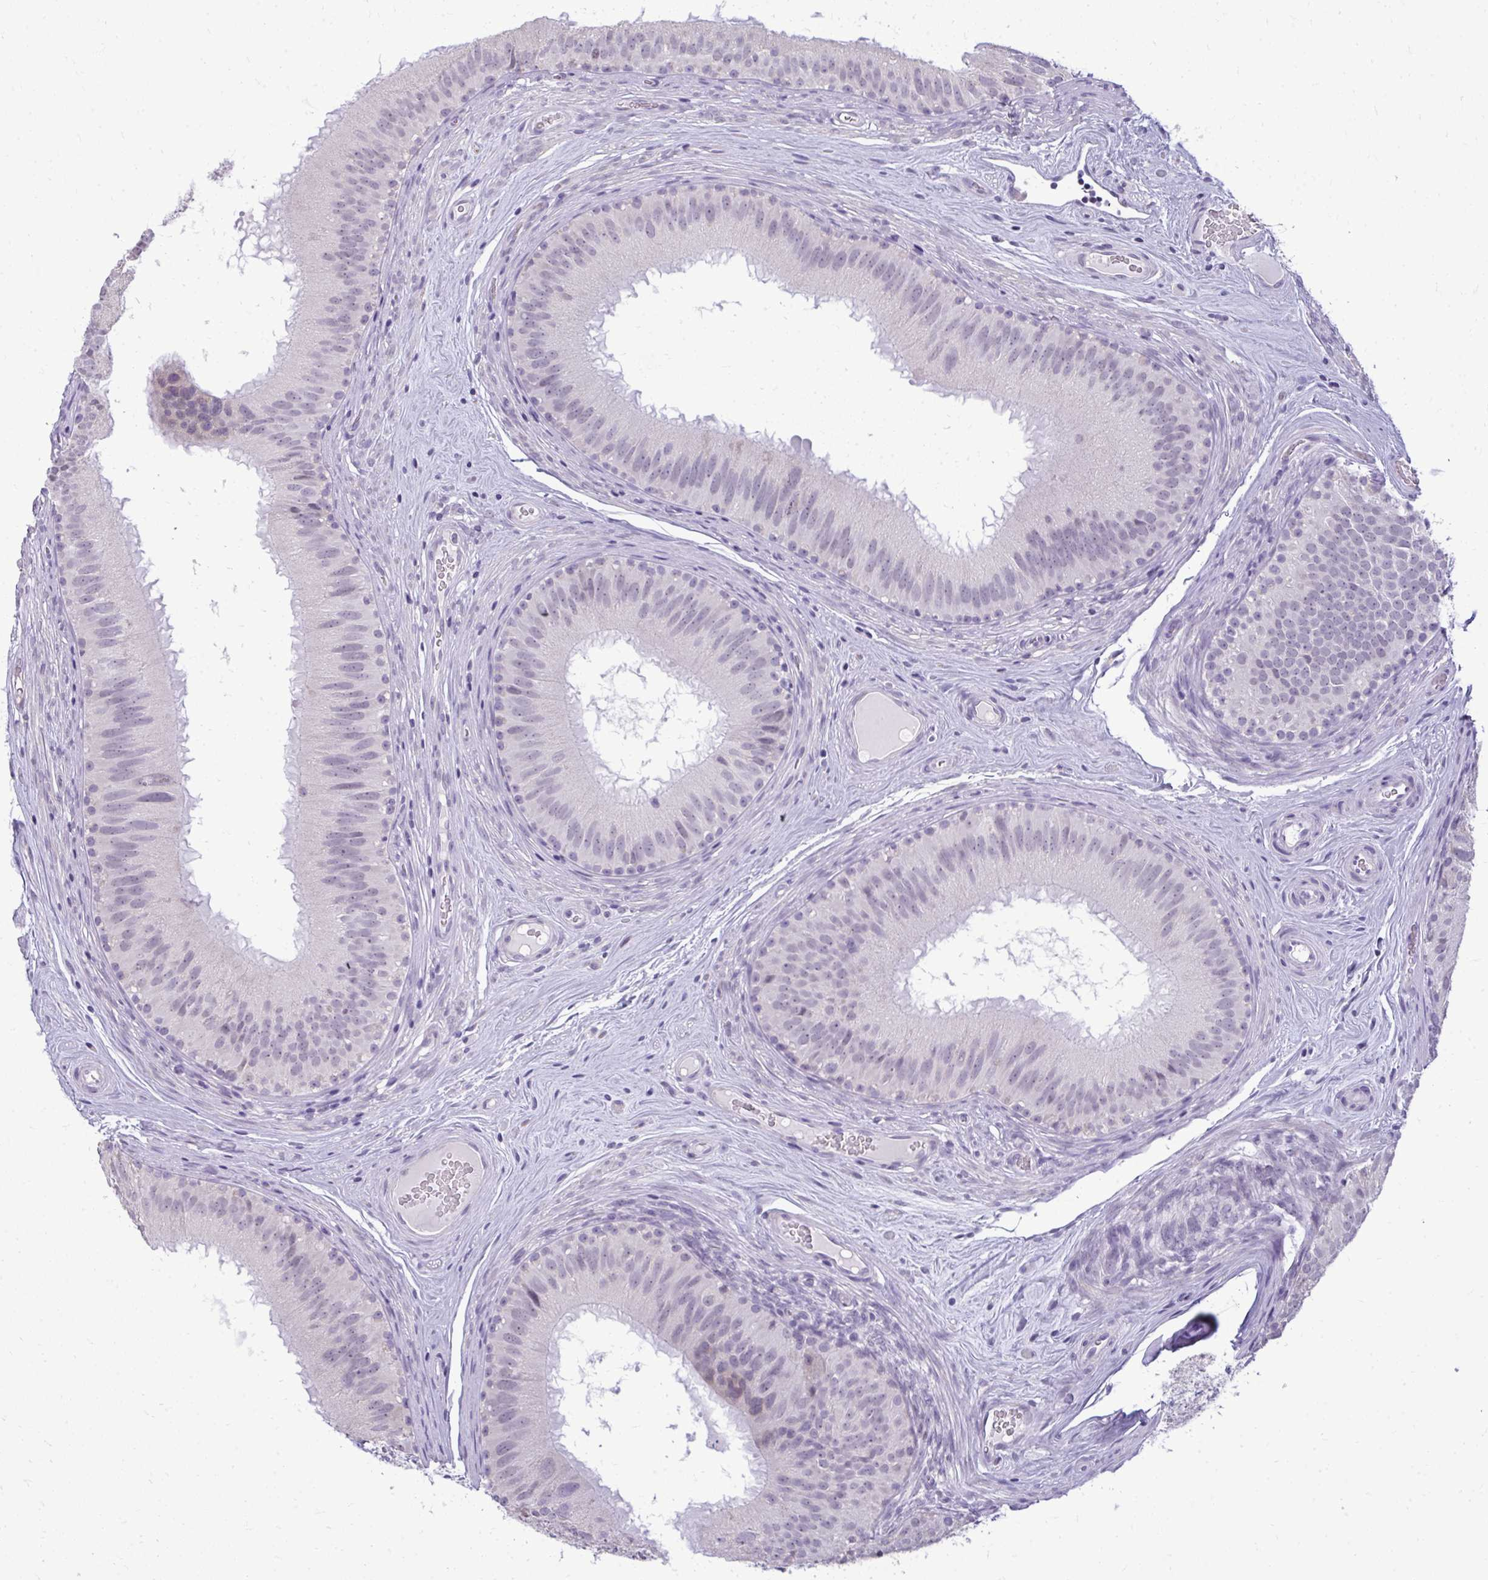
{"staining": {"intensity": "negative", "quantity": "none", "location": "none"}, "tissue": "epididymis", "cell_type": "Glandular cells", "image_type": "normal", "snomed": [{"axis": "morphology", "description": "Normal tissue, NOS"}, {"axis": "topography", "description": "Epididymis"}], "caption": "The image demonstrates no significant positivity in glandular cells of epididymis. (IHC, brightfield microscopy, high magnification).", "gene": "NPPA", "patient": {"sex": "male", "age": 44}}